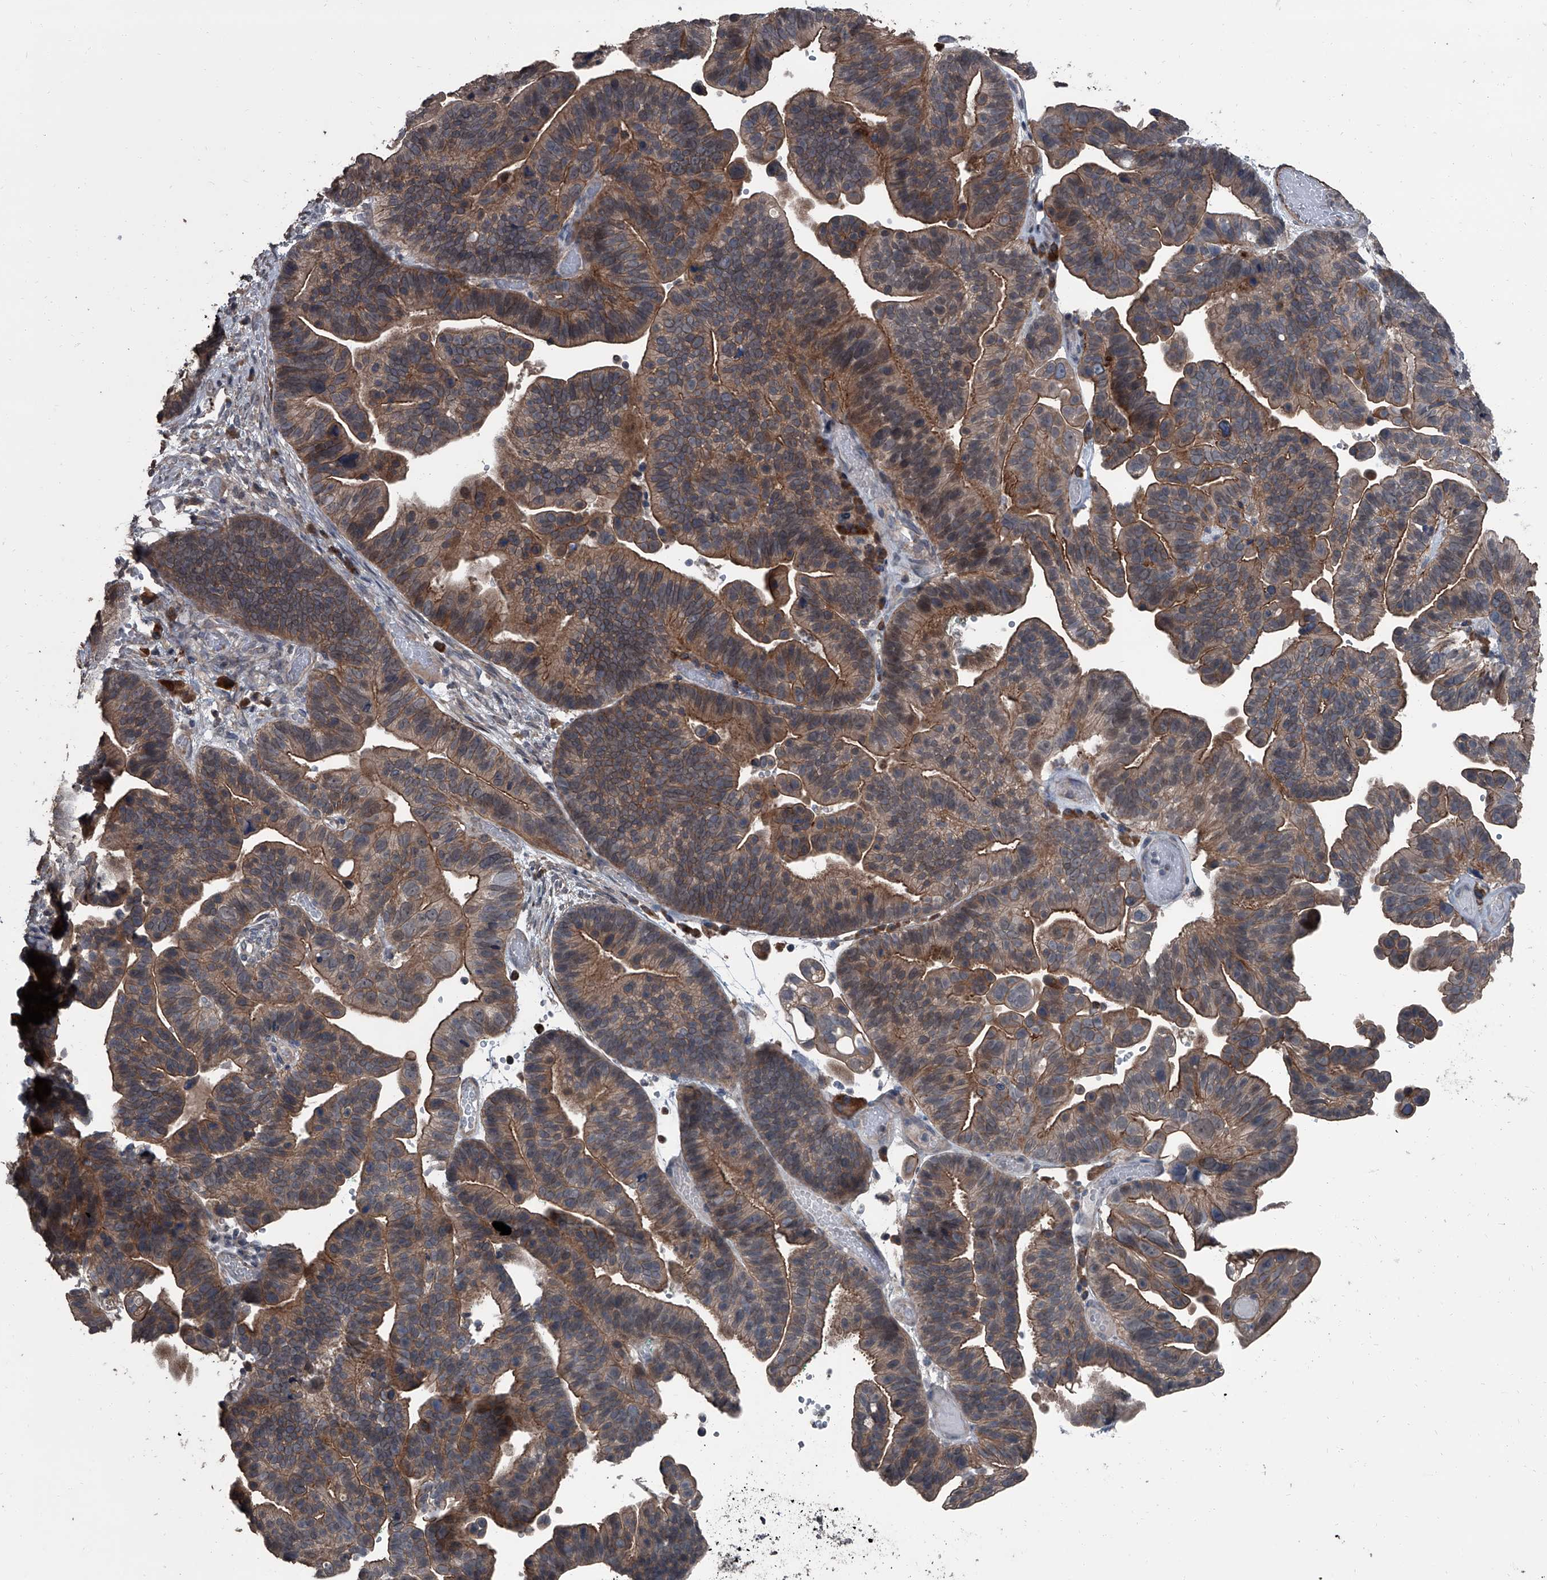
{"staining": {"intensity": "moderate", "quantity": ">75%", "location": "cytoplasmic/membranous"}, "tissue": "ovarian cancer", "cell_type": "Tumor cells", "image_type": "cancer", "snomed": [{"axis": "morphology", "description": "Cystadenocarcinoma, serous, NOS"}, {"axis": "topography", "description": "Ovary"}], "caption": "This is an image of immunohistochemistry (IHC) staining of serous cystadenocarcinoma (ovarian), which shows moderate staining in the cytoplasmic/membranous of tumor cells.", "gene": "OARD1", "patient": {"sex": "female", "age": 56}}